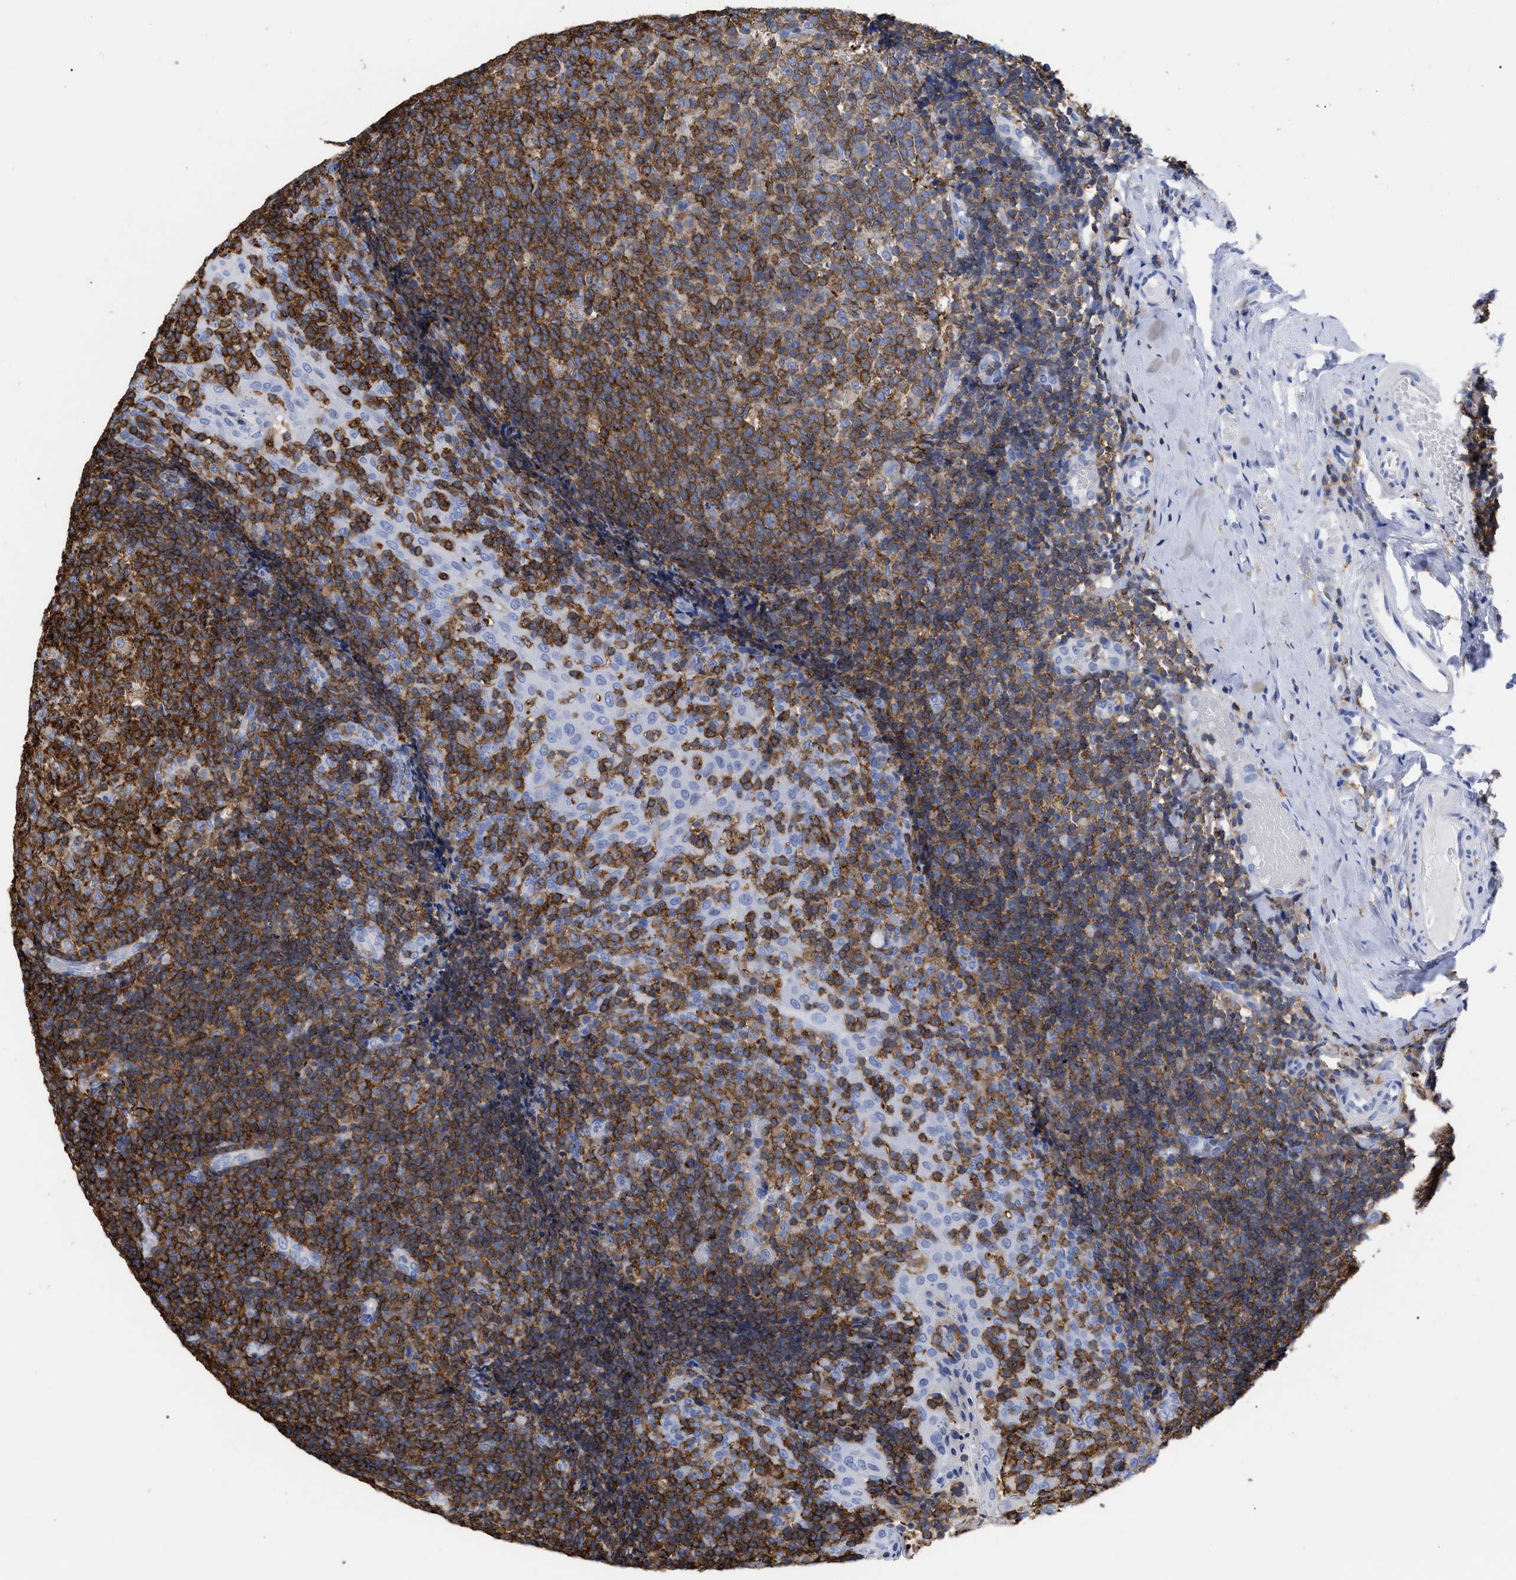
{"staining": {"intensity": "strong", "quantity": ">75%", "location": "cytoplasmic/membranous"}, "tissue": "tonsil", "cell_type": "Germinal center cells", "image_type": "normal", "snomed": [{"axis": "morphology", "description": "Normal tissue, NOS"}, {"axis": "topography", "description": "Tonsil"}], "caption": "Strong cytoplasmic/membranous expression for a protein is identified in about >75% of germinal center cells of unremarkable tonsil using immunohistochemistry (IHC).", "gene": "HCLS1", "patient": {"sex": "female", "age": 19}}